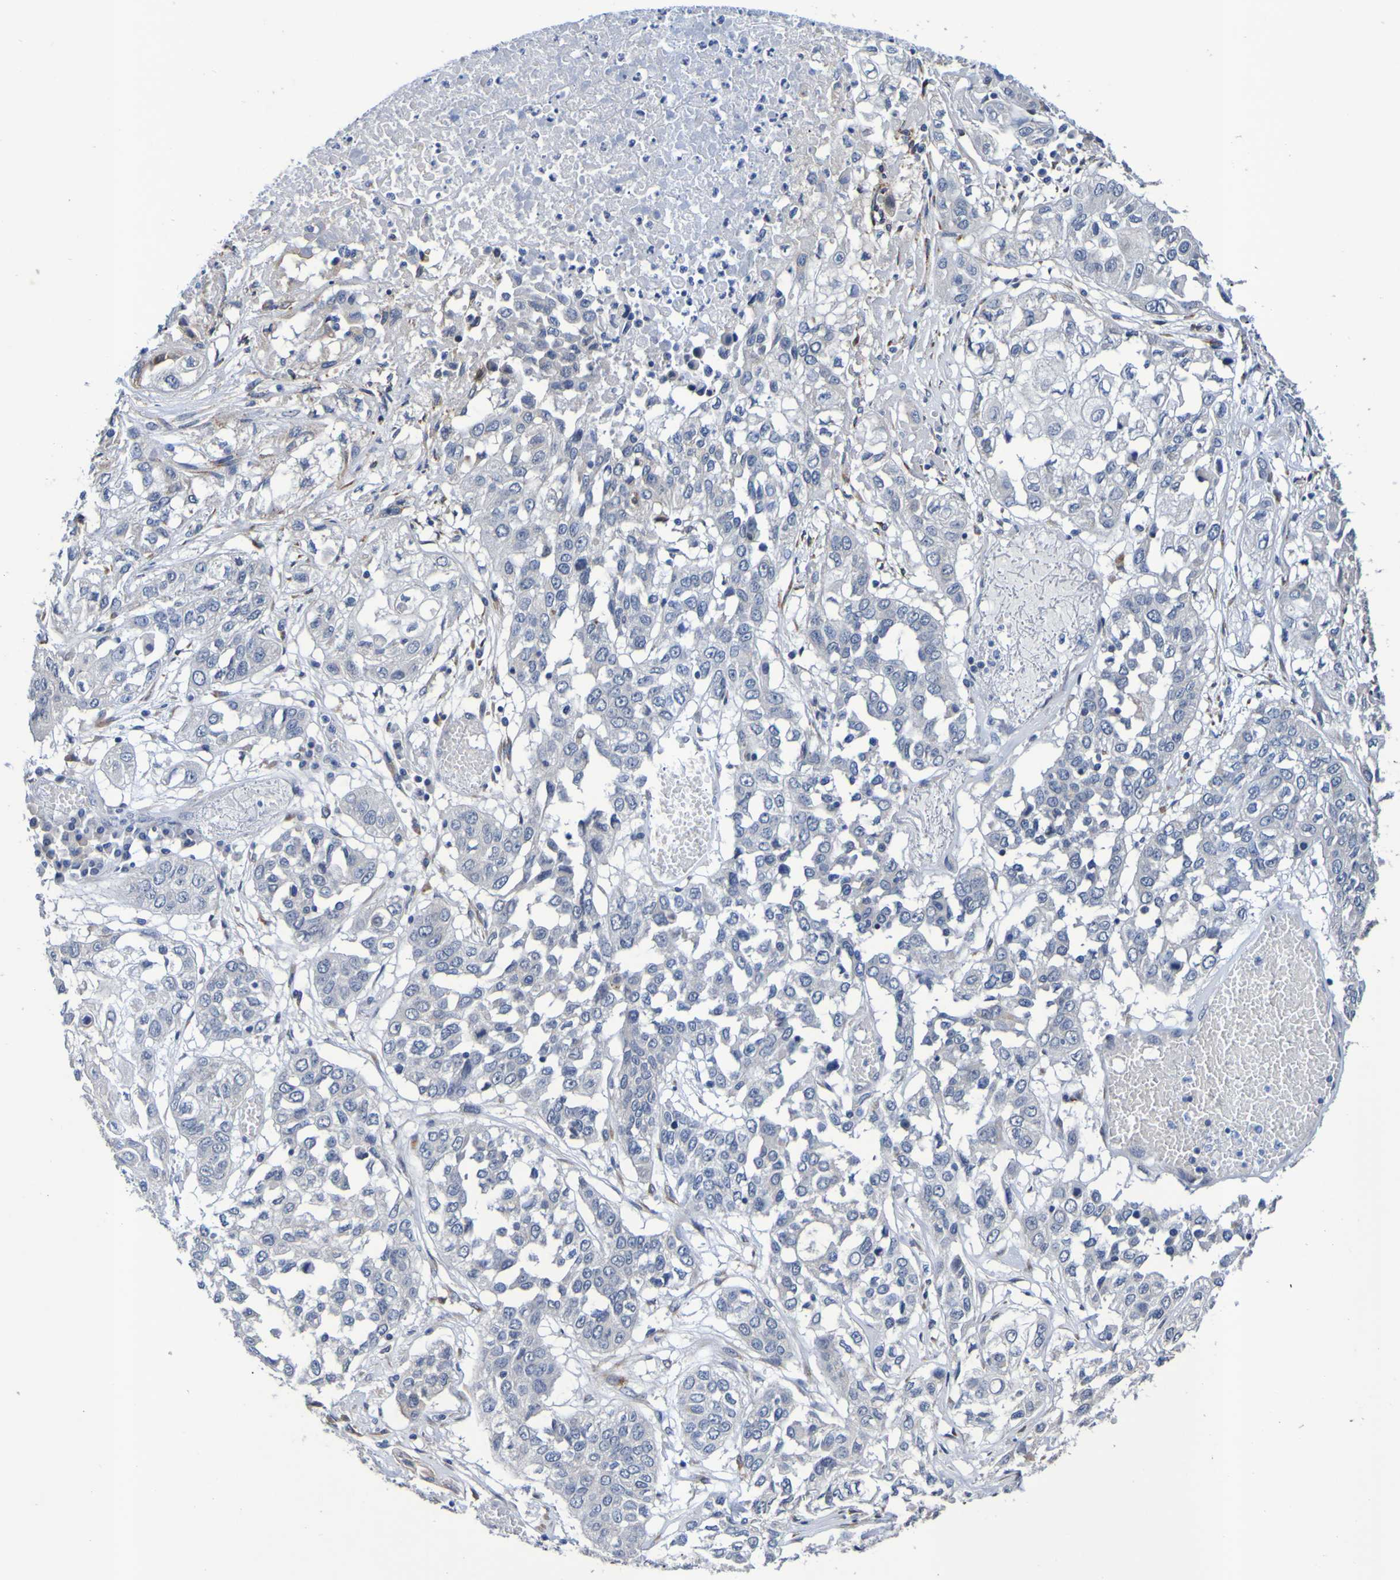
{"staining": {"intensity": "negative", "quantity": "none", "location": "none"}, "tissue": "lung cancer", "cell_type": "Tumor cells", "image_type": "cancer", "snomed": [{"axis": "morphology", "description": "Squamous cell carcinoma, NOS"}, {"axis": "topography", "description": "Lung"}], "caption": "This is a micrograph of IHC staining of lung cancer (squamous cell carcinoma), which shows no positivity in tumor cells.", "gene": "VMA21", "patient": {"sex": "male", "age": 71}}